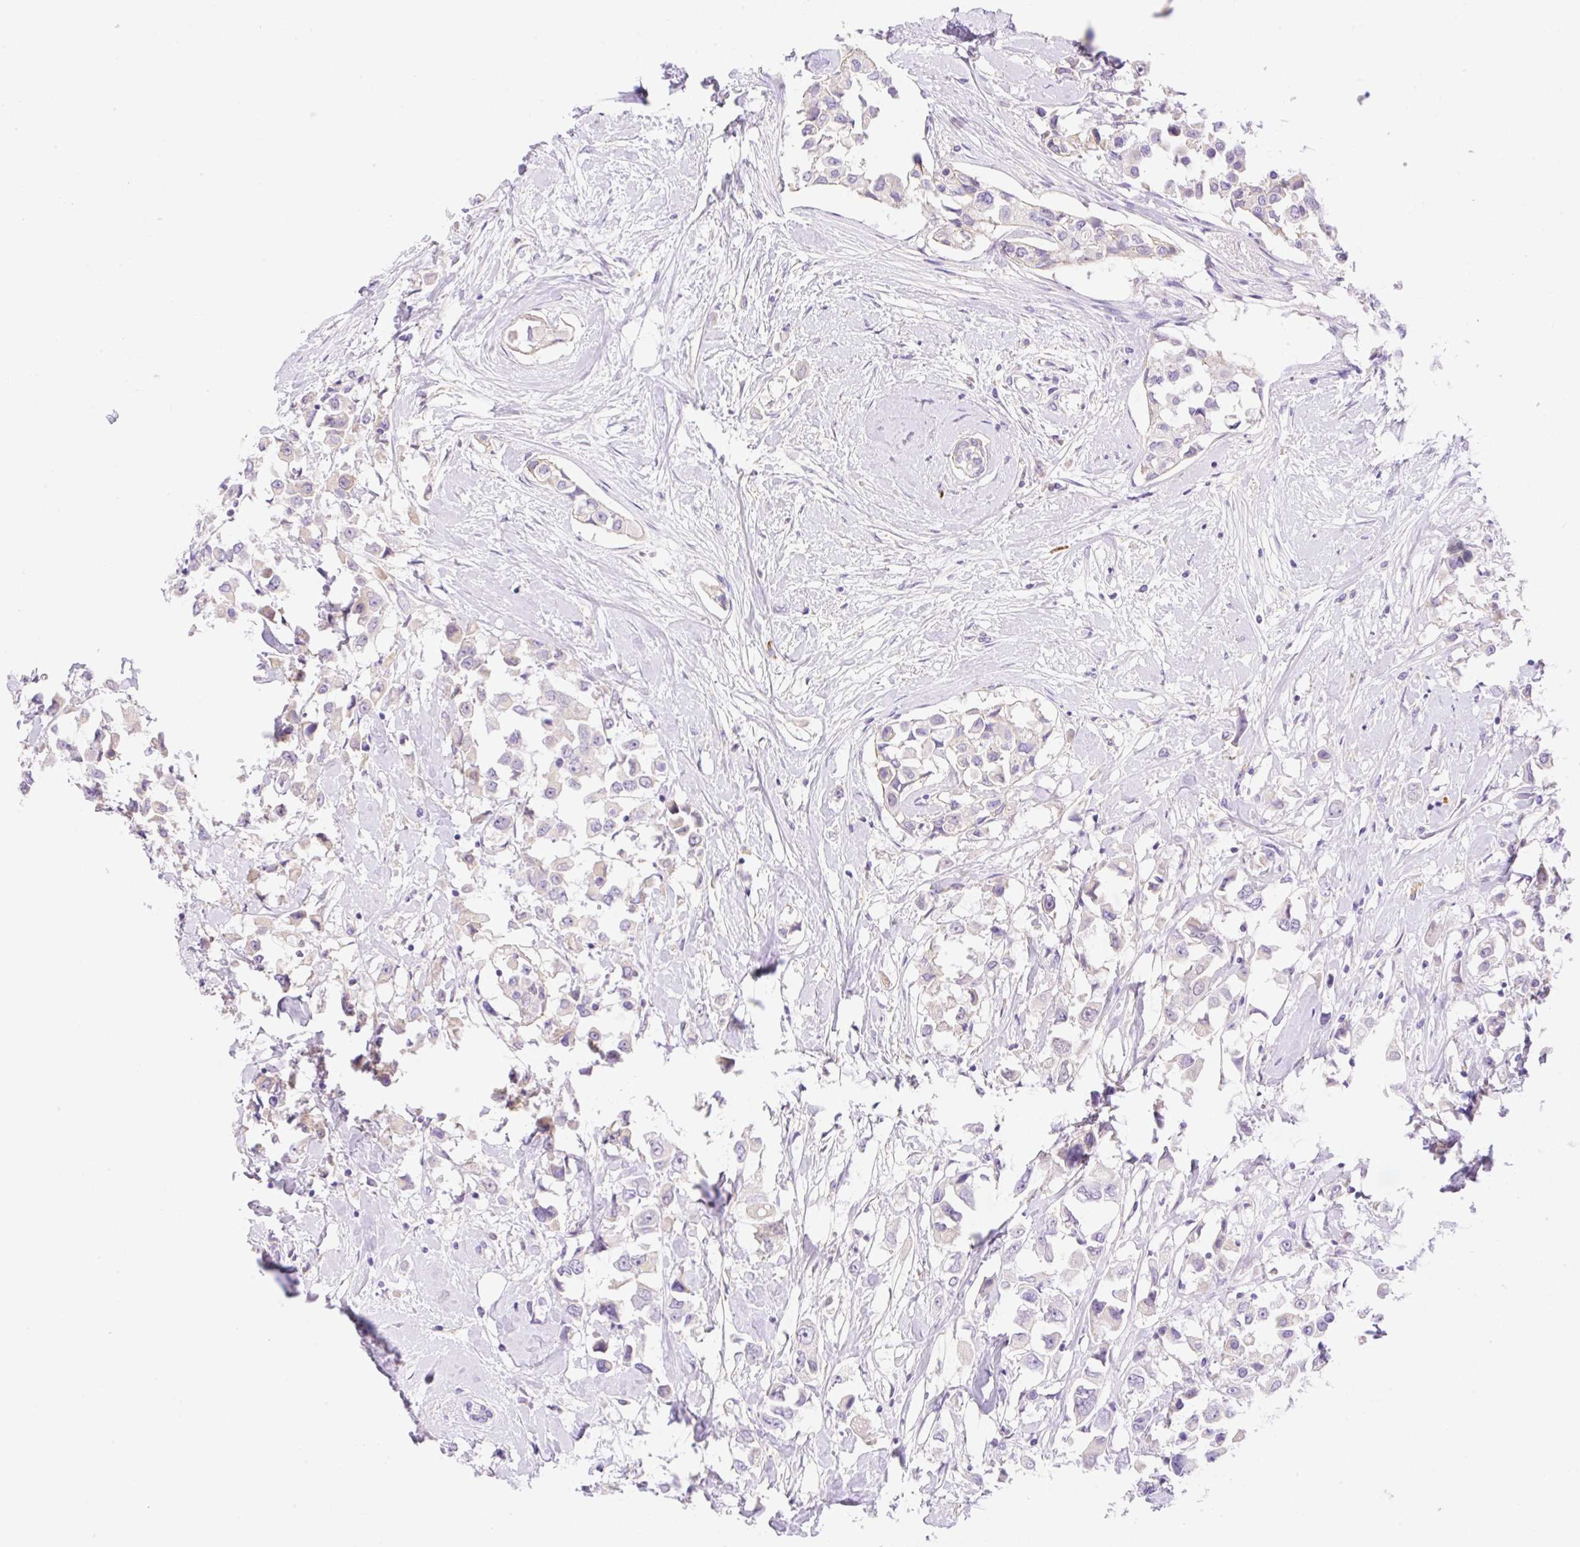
{"staining": {"intensity": "negative", "quantity": "none", "location": "none"}, "tissue": "breast cancer", "cell_type": "Tumor cells", "image_type": "cancer", "snomed": [{"axis": "morphology", "description": "Duct carcinoma"}, {"axis": "topography", "description": "Breast"}], "caption": "IHC micrograph of neoplastic tissue: human infiltrating ductal carcinoma (breast) stained with DAB displays no significant protein staining in tumor cells.", "gene": "DENND5A", "patient": {"sex": "female", "age": 61}}